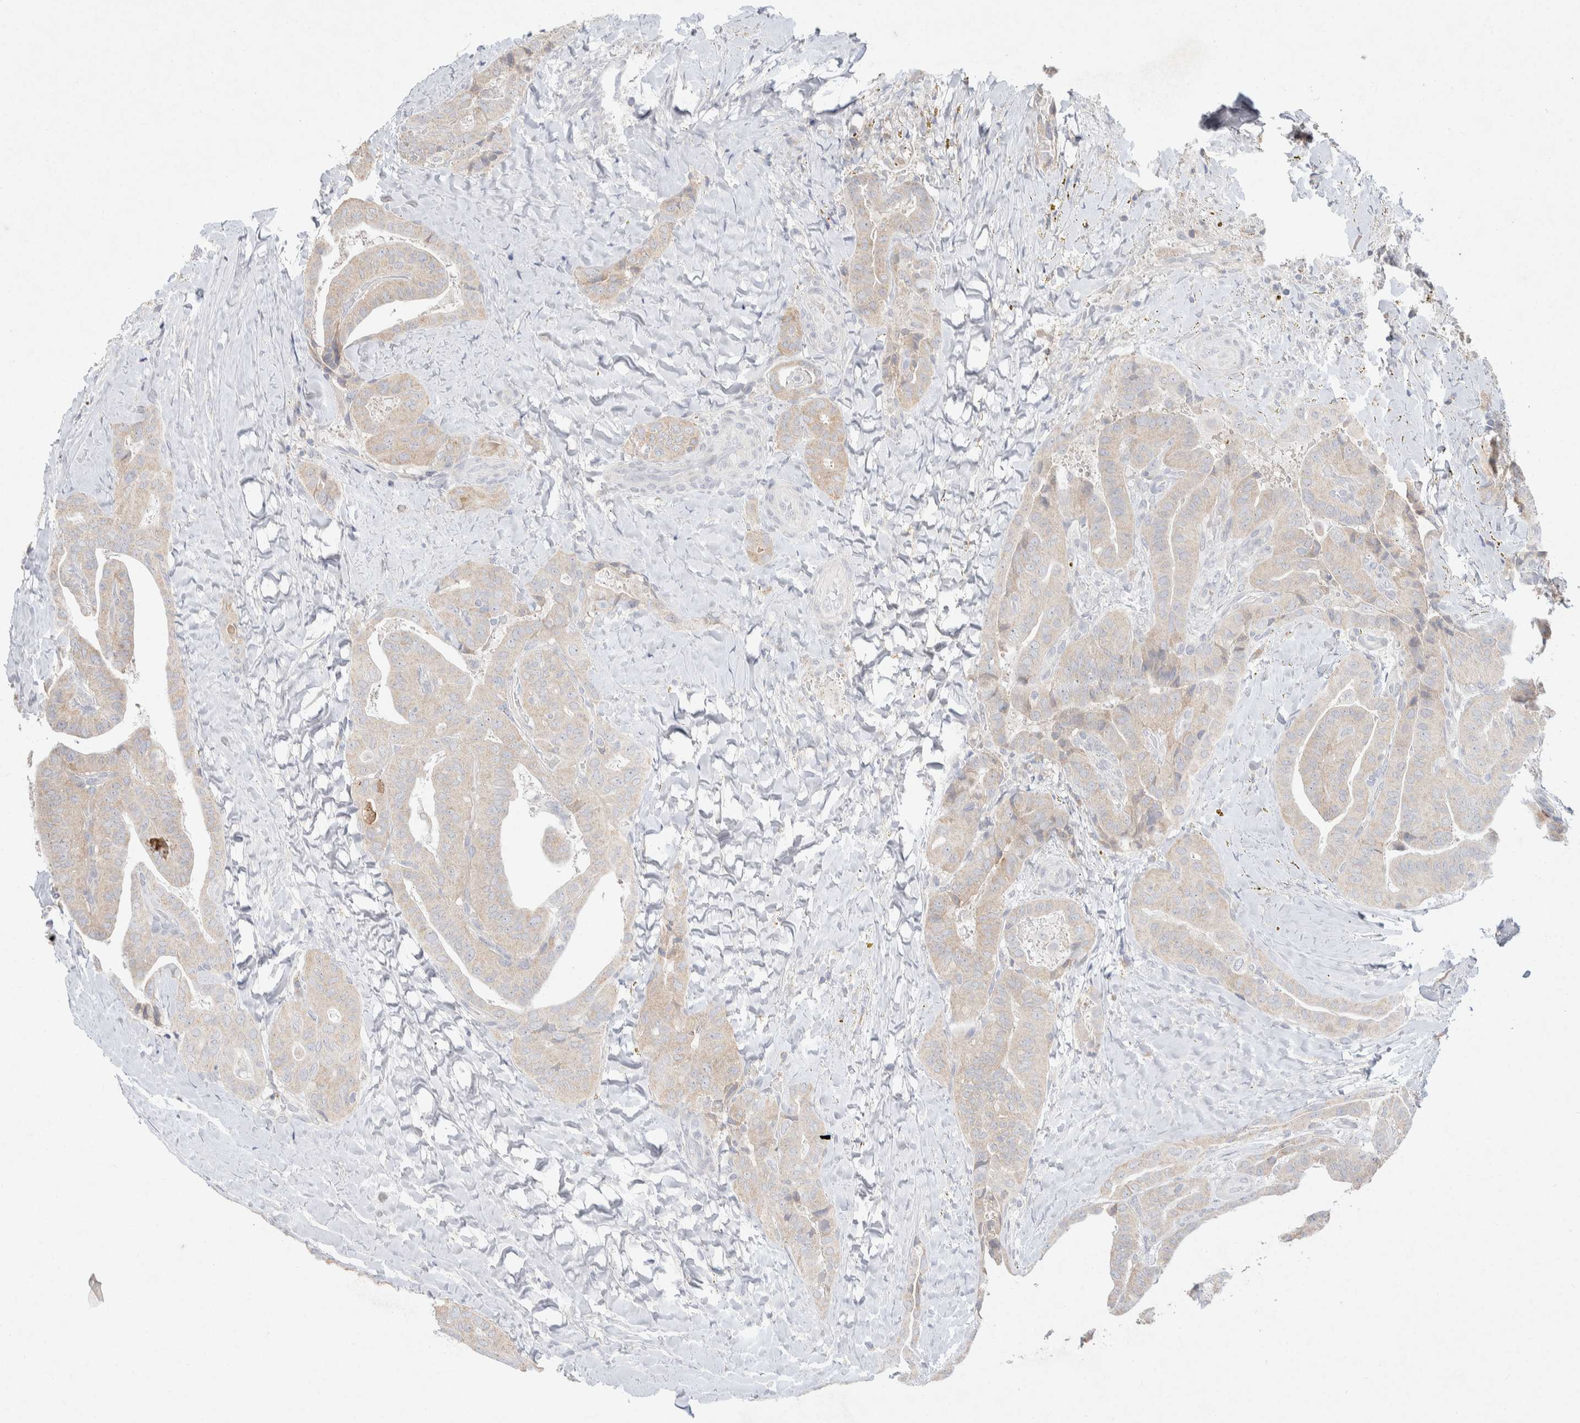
{"staining": {"intensity": "weak", "quantity": ">75%", "location": "cytoplasmic/membranous"}, "tissue": "thyroid cancer", "cell_type": "Tumor cells", "image_type": "cancer", "snomed": [{"axis": "morphology", "description": "Papillary adenocarcinoma, NOS"}, {"axis": "topography", "description": "Thyroid gland"}], "caption": "Protein analysis of papillary adenocarcinoma (thyroid) tissue shows weak cytoplasmic/membranous positivity in approximately >75% of tumor cells. The staining is performed using DAB brown chromogen to label protein expression. The nuclei are counter-stained blue using hematoxylin.", "gene": "CMTM4", "patient": {"sex": "male", "age": 77}}